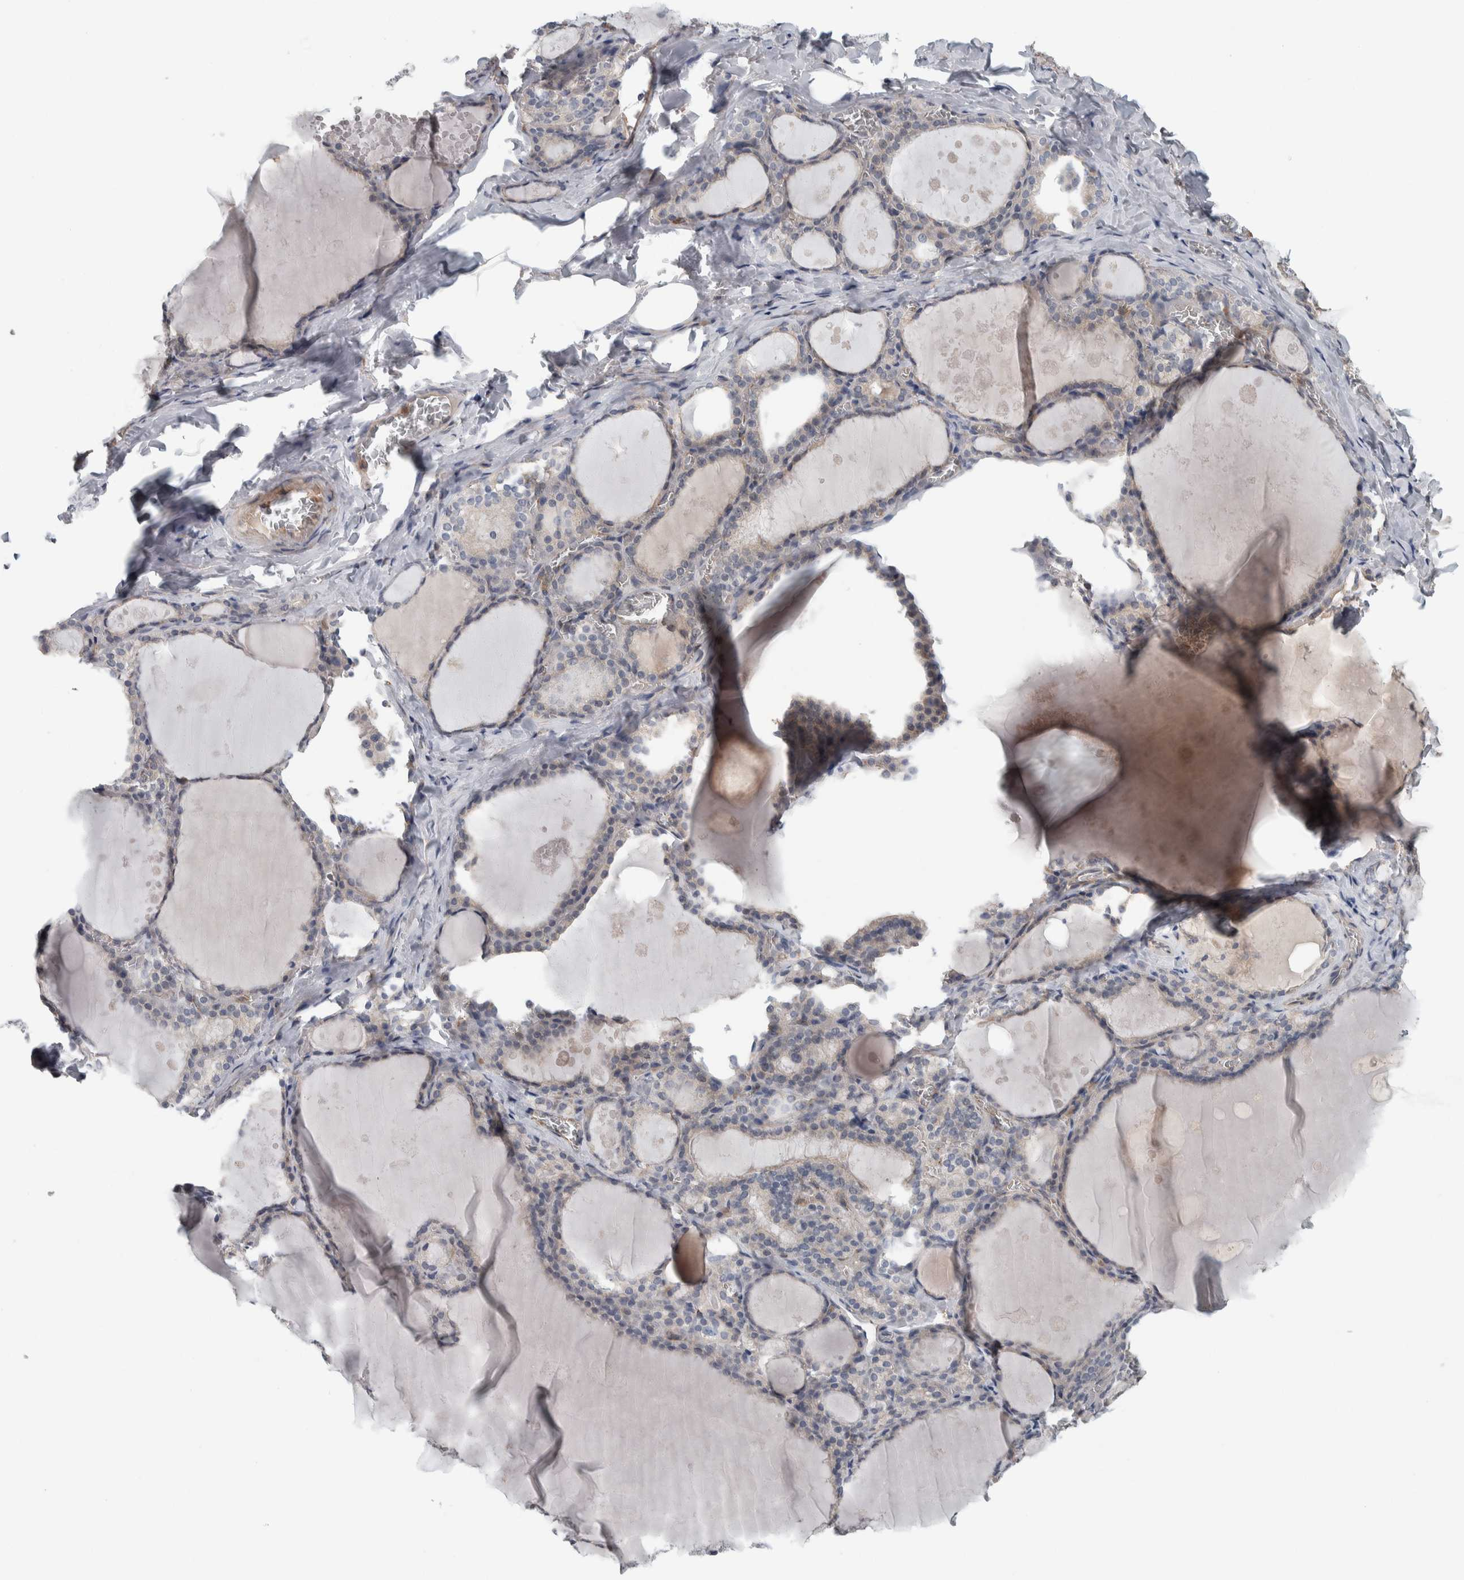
{"staining": {"intensity": "negative", "quantity": "none", "location": "none"}, "tissue": "thyroid gland", "cell_type": "Glandular cells", "image_type": "normal", "snomed": [{"axis": "morphology", "description": "Normal tissue, NOS"}, {"axis": "topography", "description": "Thyroid gland"}], "caption": "Thyroid gland was stained to show a protein in brown. There is no significant positivity in glandular cells. (Immunohistochemistry, brightfield microscopy, high magnification).", "gene": "KCNJ3", "patient": {"sex": "male", "age": 56}}